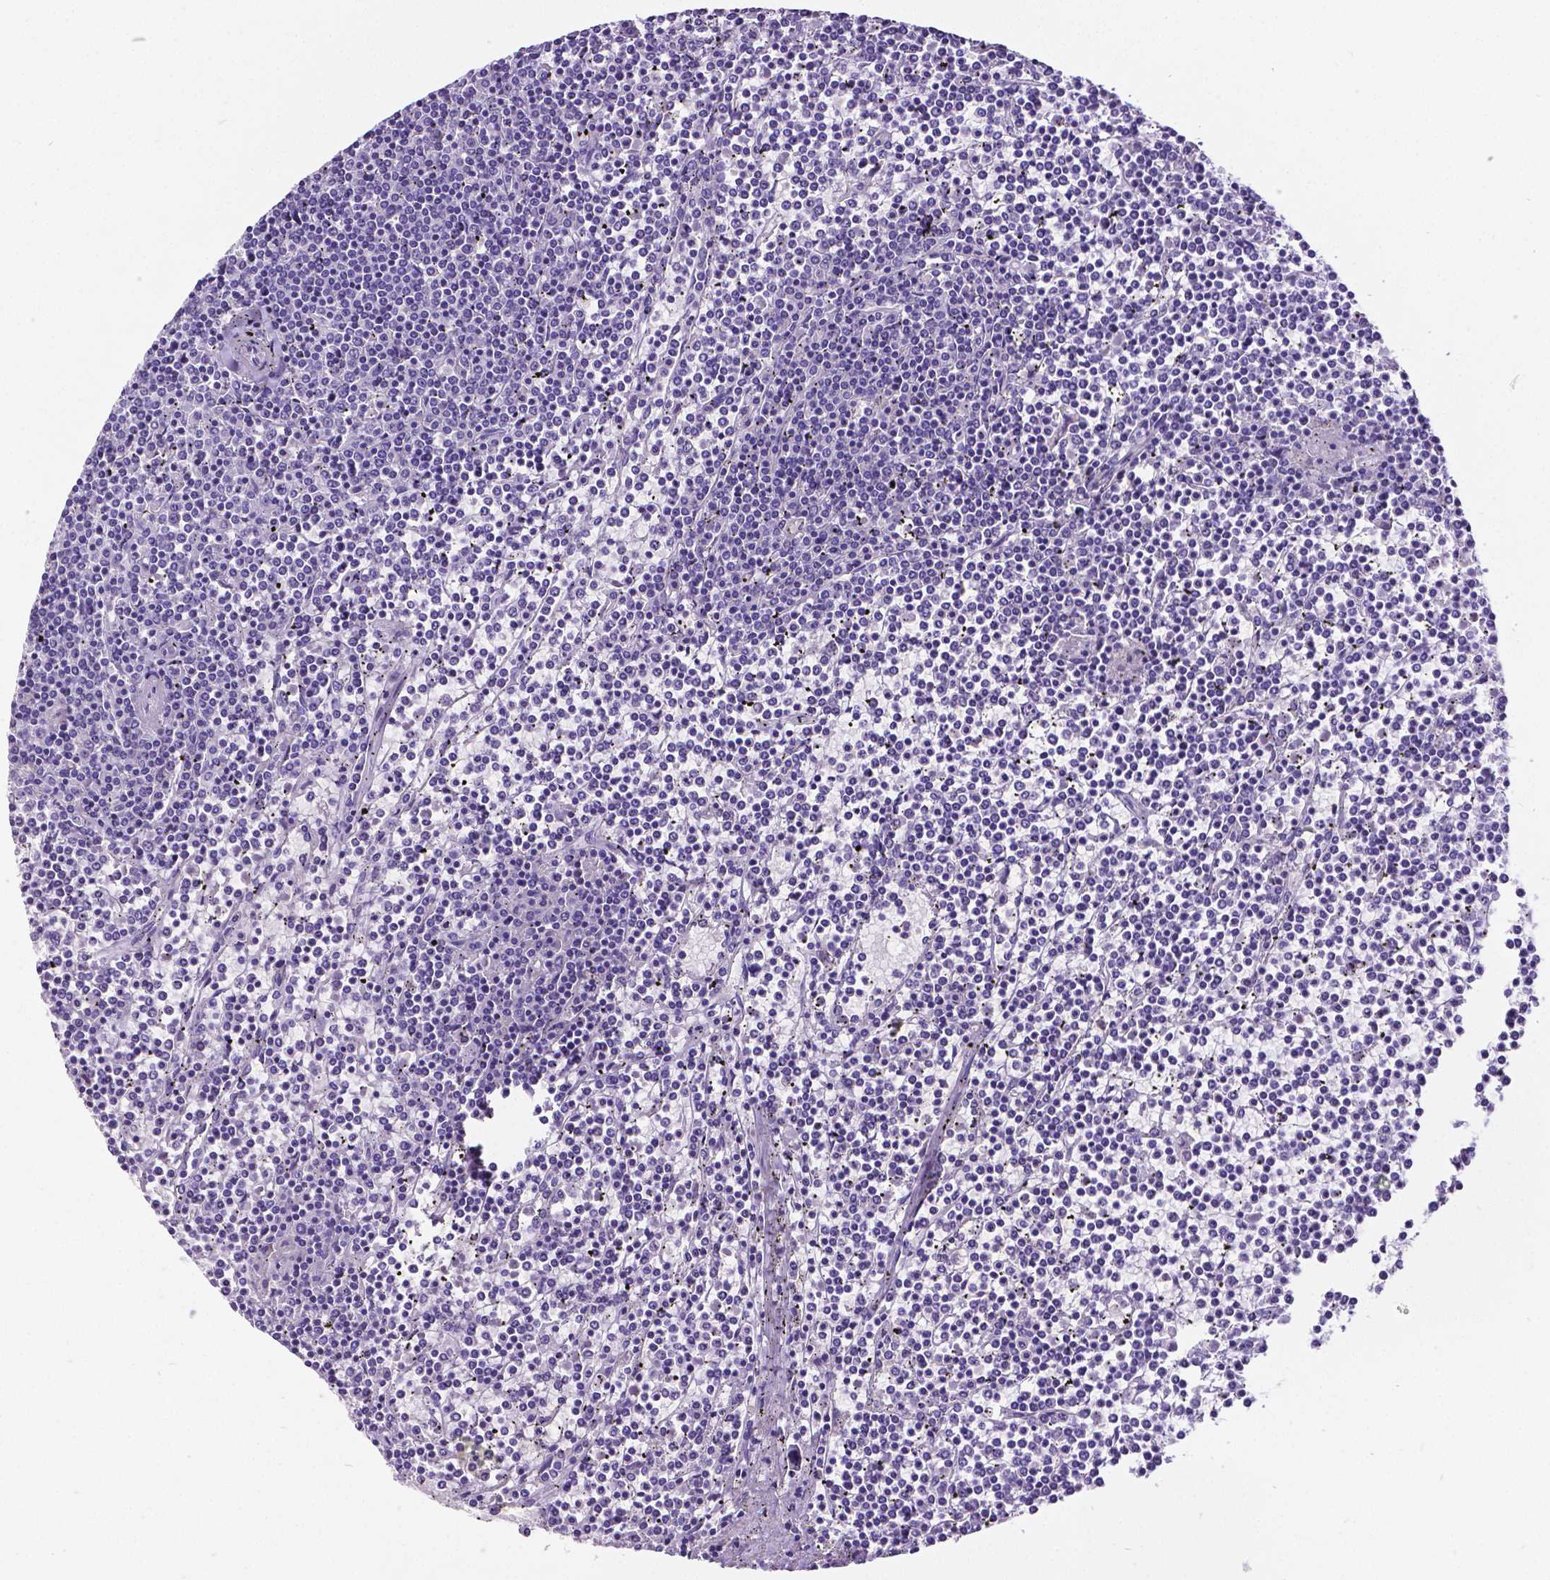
{"staining": {"intensity": "negative", "quantity": "none", "location": "none"}, "tissue": "lymphoma", "cell_type": "Tumor cells", "image_type": "cancer", "snomed": [{"axis": "morphology", "description": "Malignant lymphoma, non-Hodgkin's type, Low grade"}, {"axis": "topography", "description": "Spleen"}], "caption": "This histopathology image is of lymphoma stained with IHC to label a protein in brown with the nuclei are counter-stained blue. There is no staining in tumor cells.", "gene": "SATB2", "patient": {"sex": "female", "age": 19}}